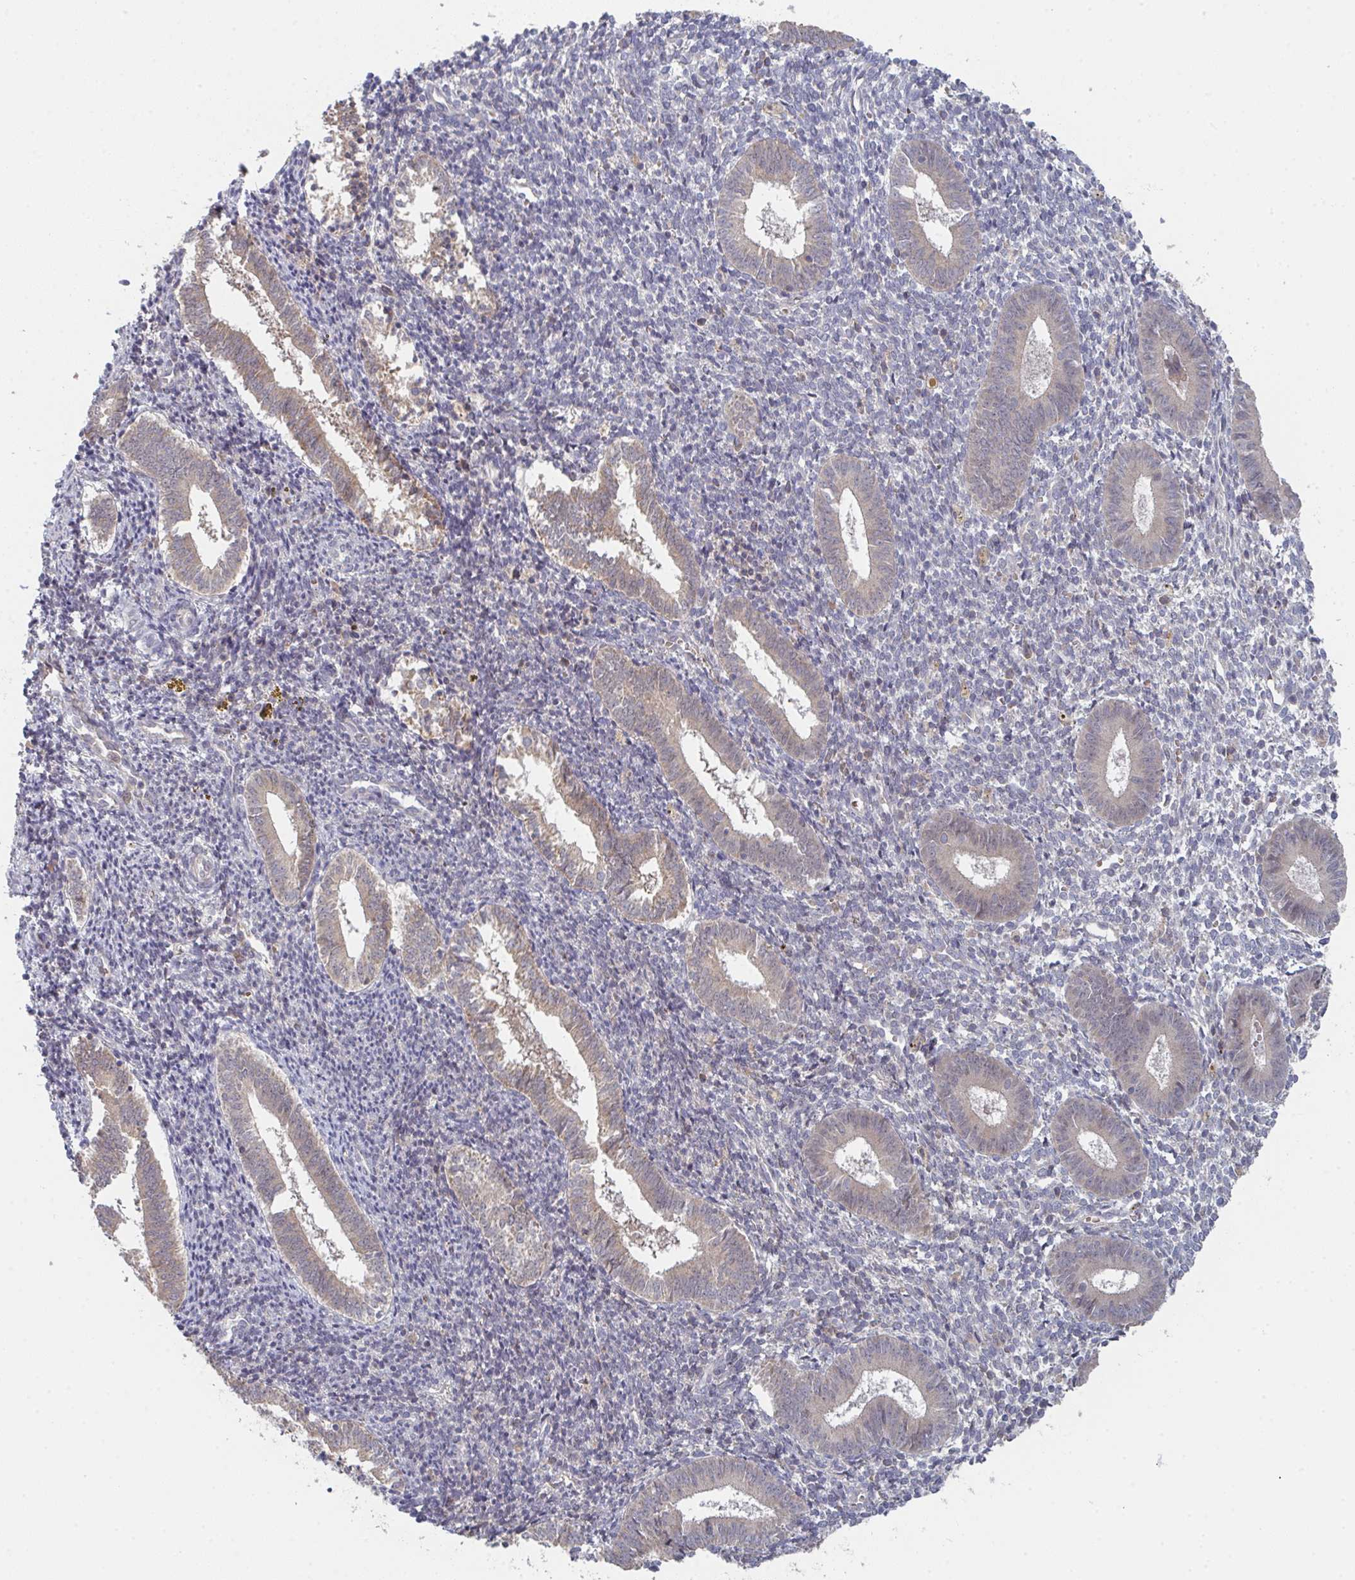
{"staining": {"intensity": "negative", "quantity": "none", "location": "none"}, "tissue": "endometrium", "cell_type": "Cells in endometrial stroma", "image_type": "normal", "snomed": [{"axis": "morphology", "description": "Normal tissue, NOS"}, {"axis": "topography", "description": "Endometrium"}], "caption": "Immunohistochemical staining of normal endometrium reveals no significant expression in cells in endometrial stroma.", "gene": "ELOVL1", "patient": {"sex": "female", "age": 25}}